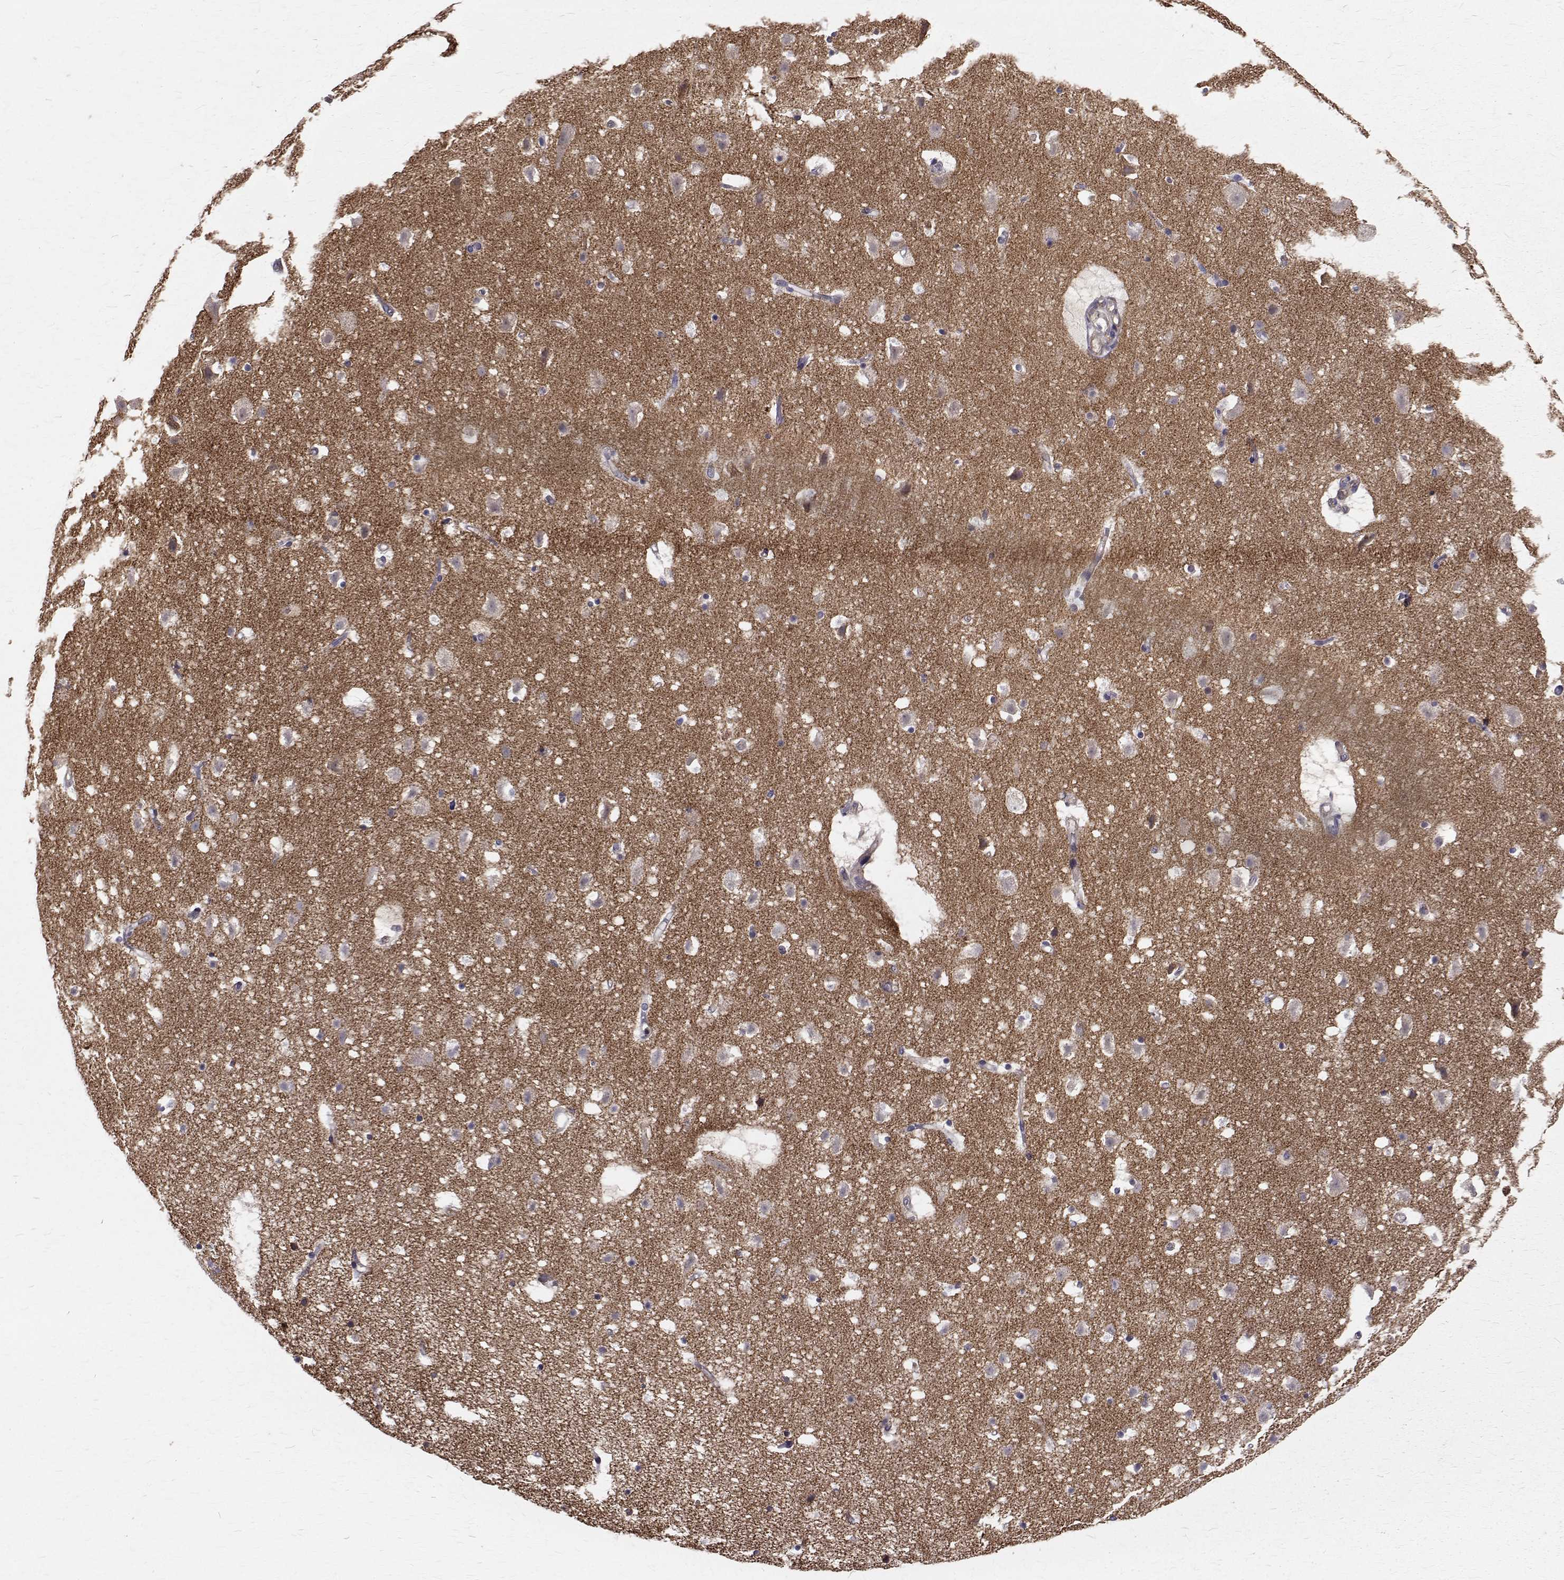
{"staining": {"intensity": "negative", "quantity": "none", "location": "none"}, "tissue": "cerebral cortex", "cell_type": "Endothelial cells", "image_type": "normal", "snomed": [{"axis": "morphology", "description": "Normal tissue, NOS"}, {"axis": "topography", "description": "Cerebral cortex"}], "caption": "Immunohistochemistry micrograph of normal cerebral cortex: human cerebral cortex stained with DAB (3,3'-diaminobenzidine) demonstrates no significant protein positivity in endothelial cells.", "gene": "ARFGAP1", "patient": {"sex": "female", "age": 42}}